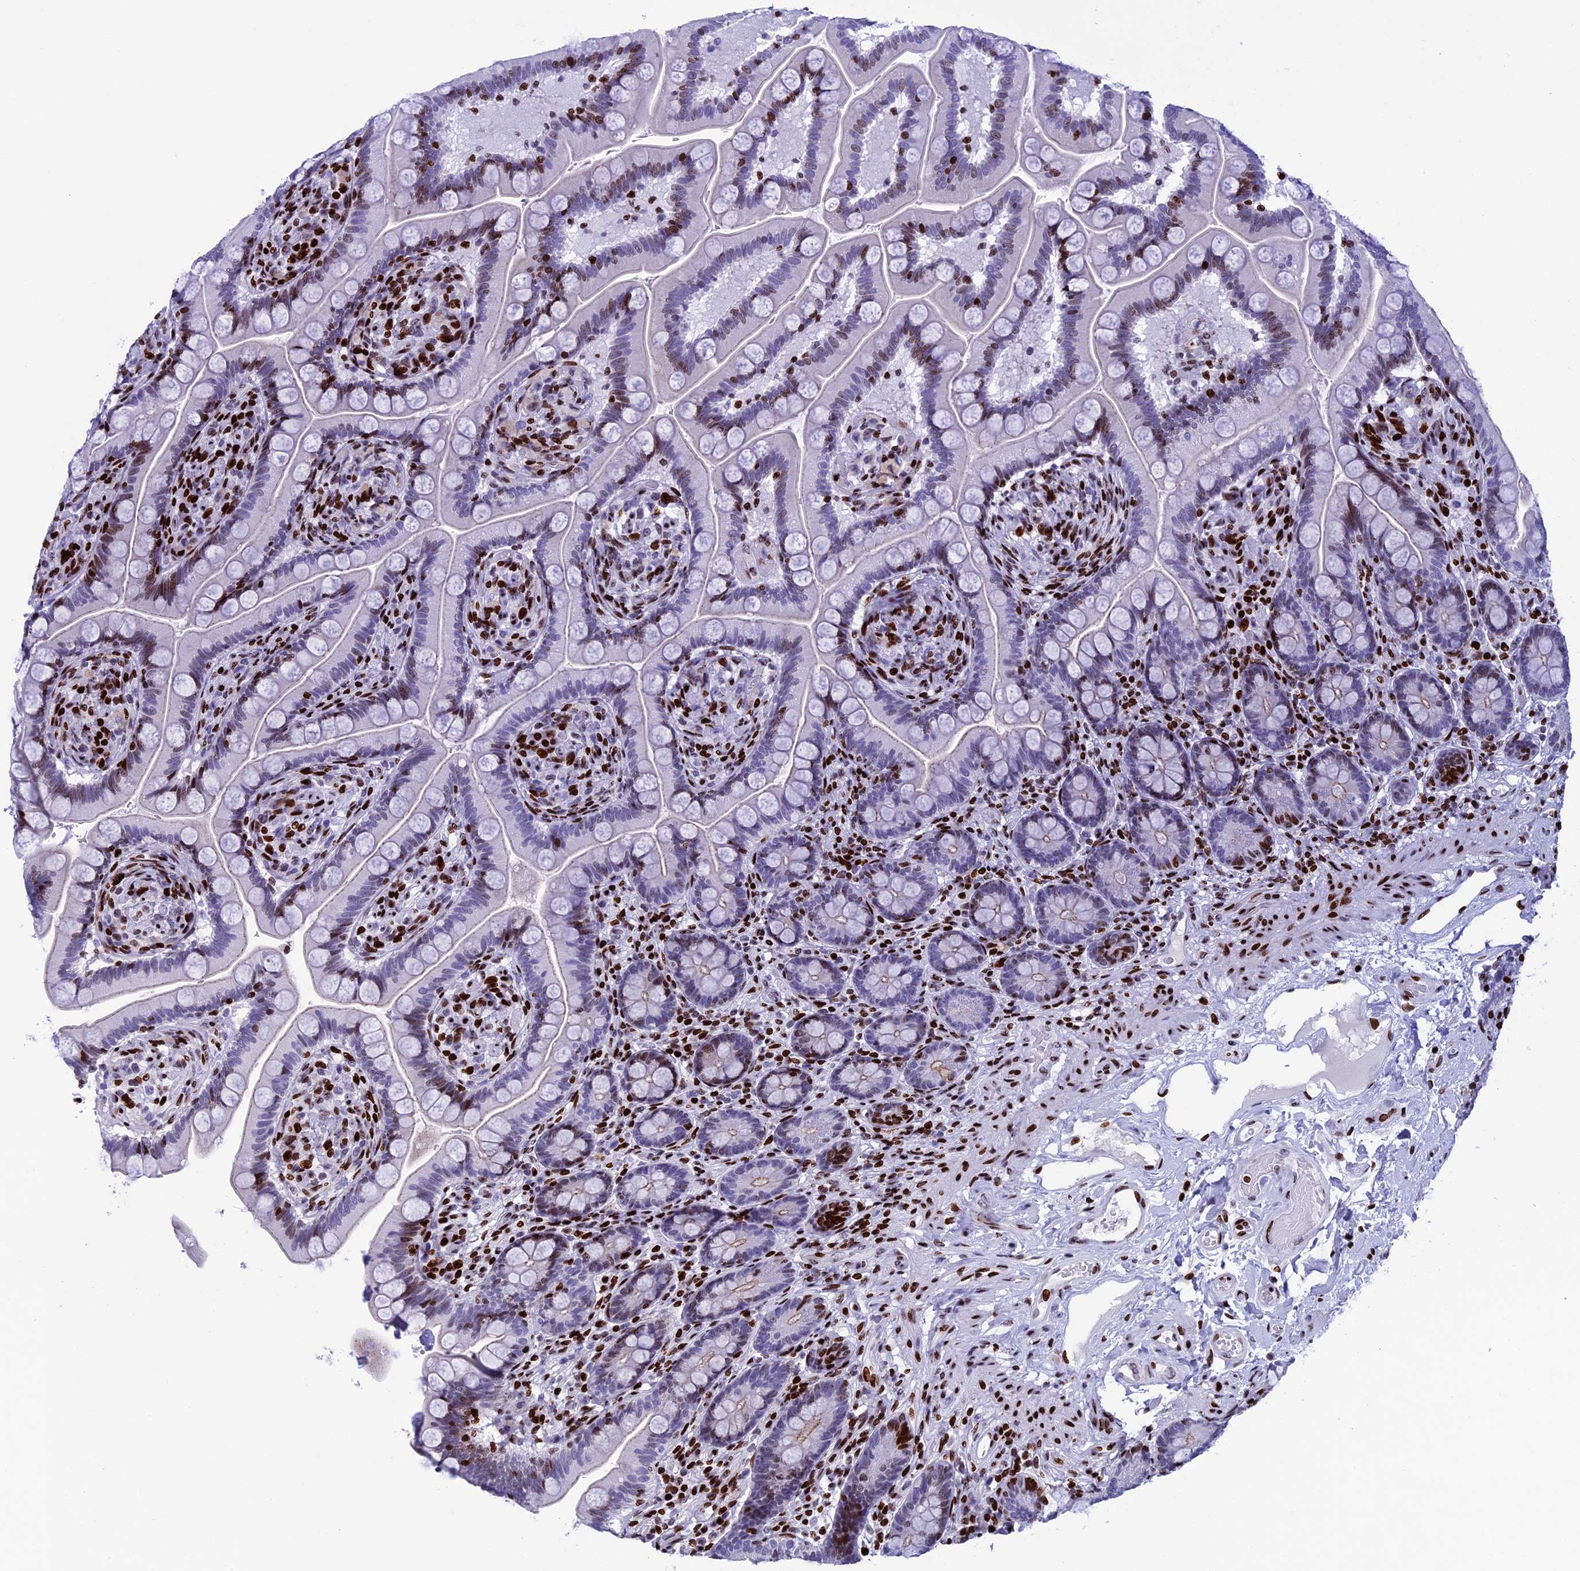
{"staining": {"intensity": "strong", "quantity": "<25%", "location": "nuclear"}, "tissue": "small intestine", "cell_type": "Glandular cells", "image_type": "normal", "snomed": [{"axis": "morphology", "description": "Normal tissue, NOS"}, {"axis": "topography", "description": "Small intestine"}], "caption": "IHC image of benign small intestine stained for a protein (brown), which demonstrates medium levels of strong nuclear expression in about <25% of glandular cells.", "gene": "BTBD3", "patient": {"sex": "female", "age": 64}}